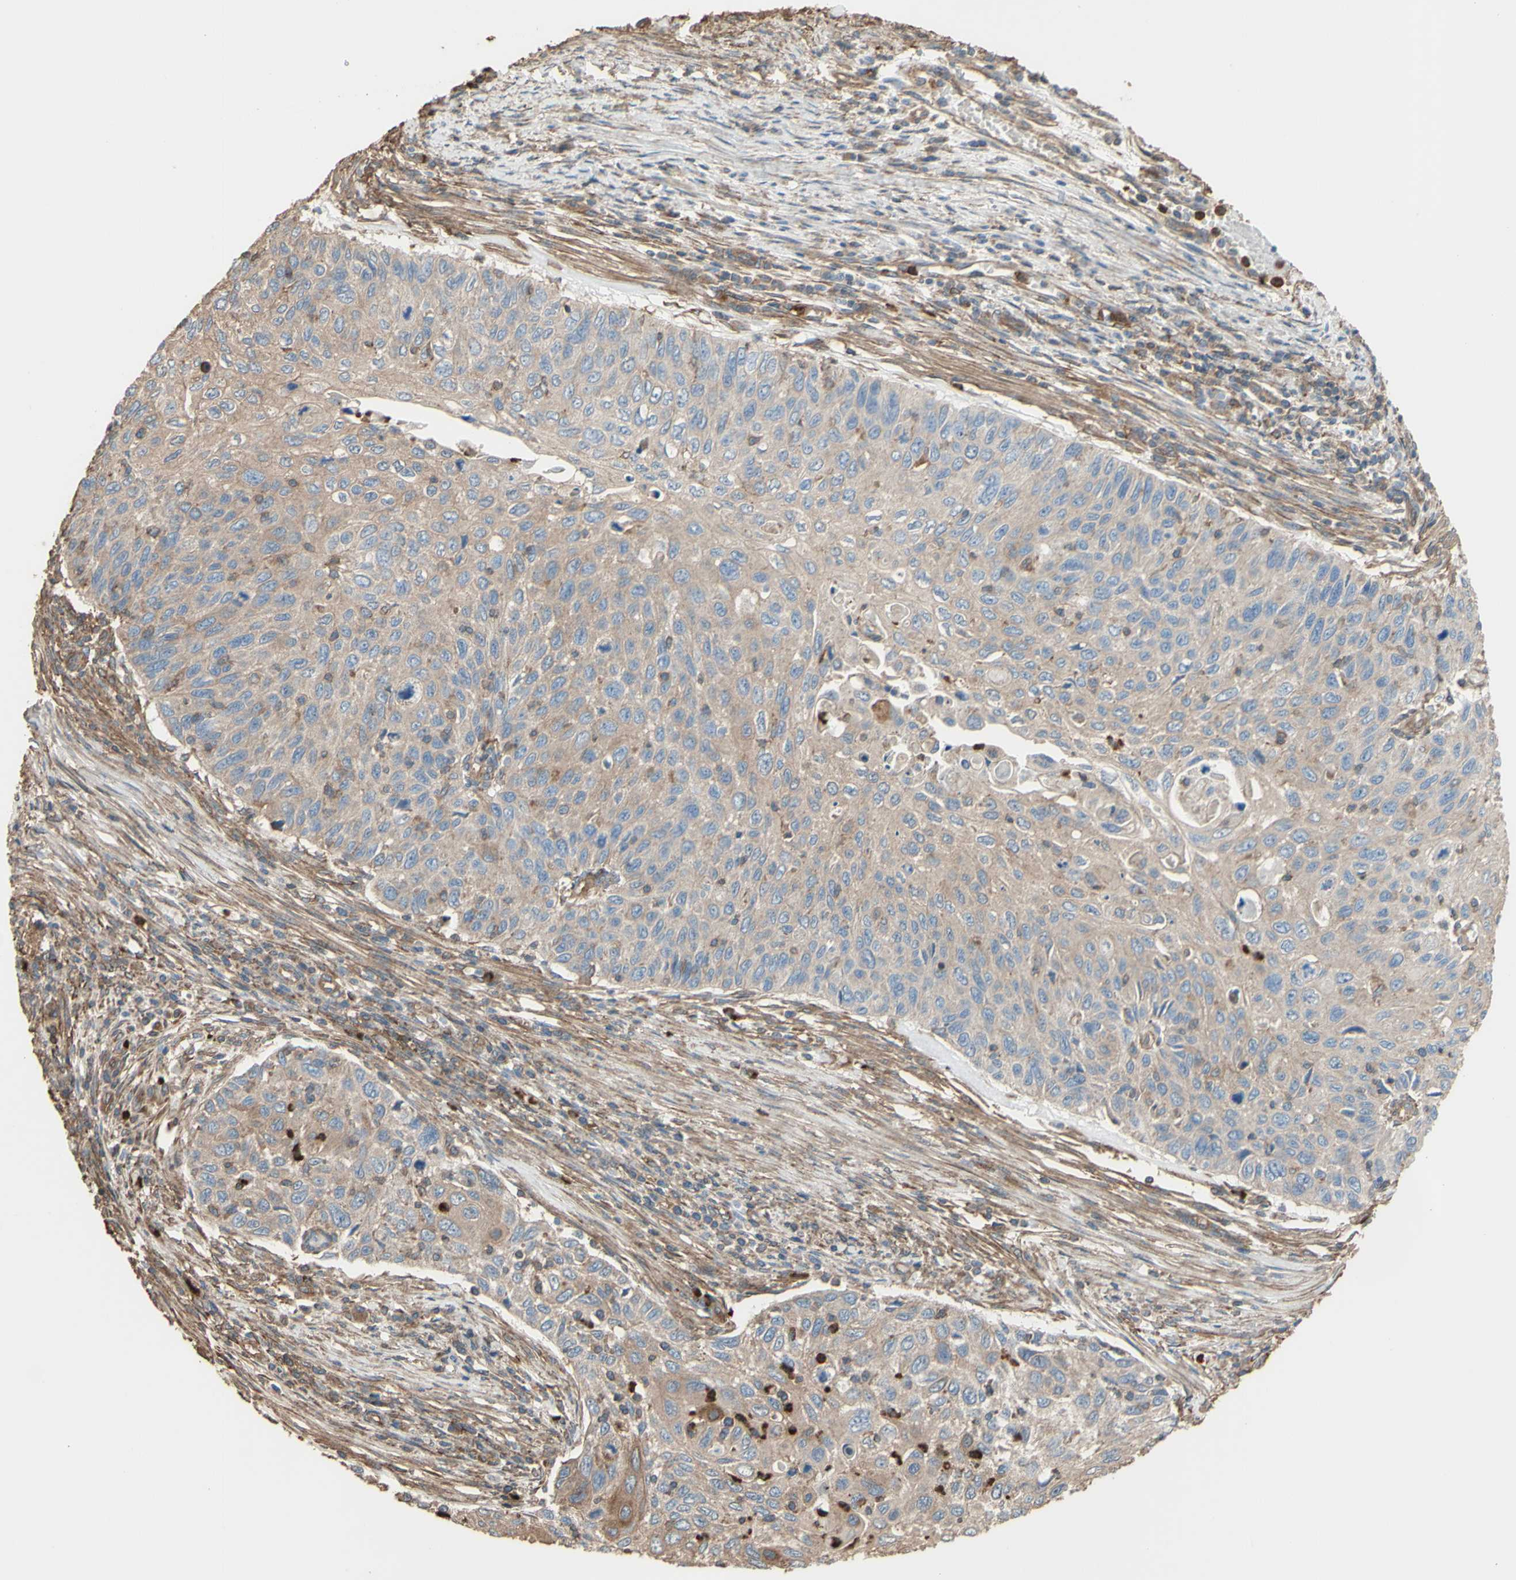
{"staining": {"intensity": "weak", "quantity": ">75%", "location": "cytoplasmic/membranous"}, "tissue": "cervical cancer", "cell_type": "Tumor cells", "image_type": "cancer", "snomed": [{"axis": "morphology", "description": "Squamous cell carcinoma, NOS"}, {"axis": "topography", "description": "Cervix"}], "caption": "About >75% of tumor cells in human cervical cancer (squamous cell carcinoma) show weak cytoplasmic/membranous protein staining as visualized by brown immunohistochemical staining.", "gene": "CTTN", "patient": {"sex": "female", "age": 70}}